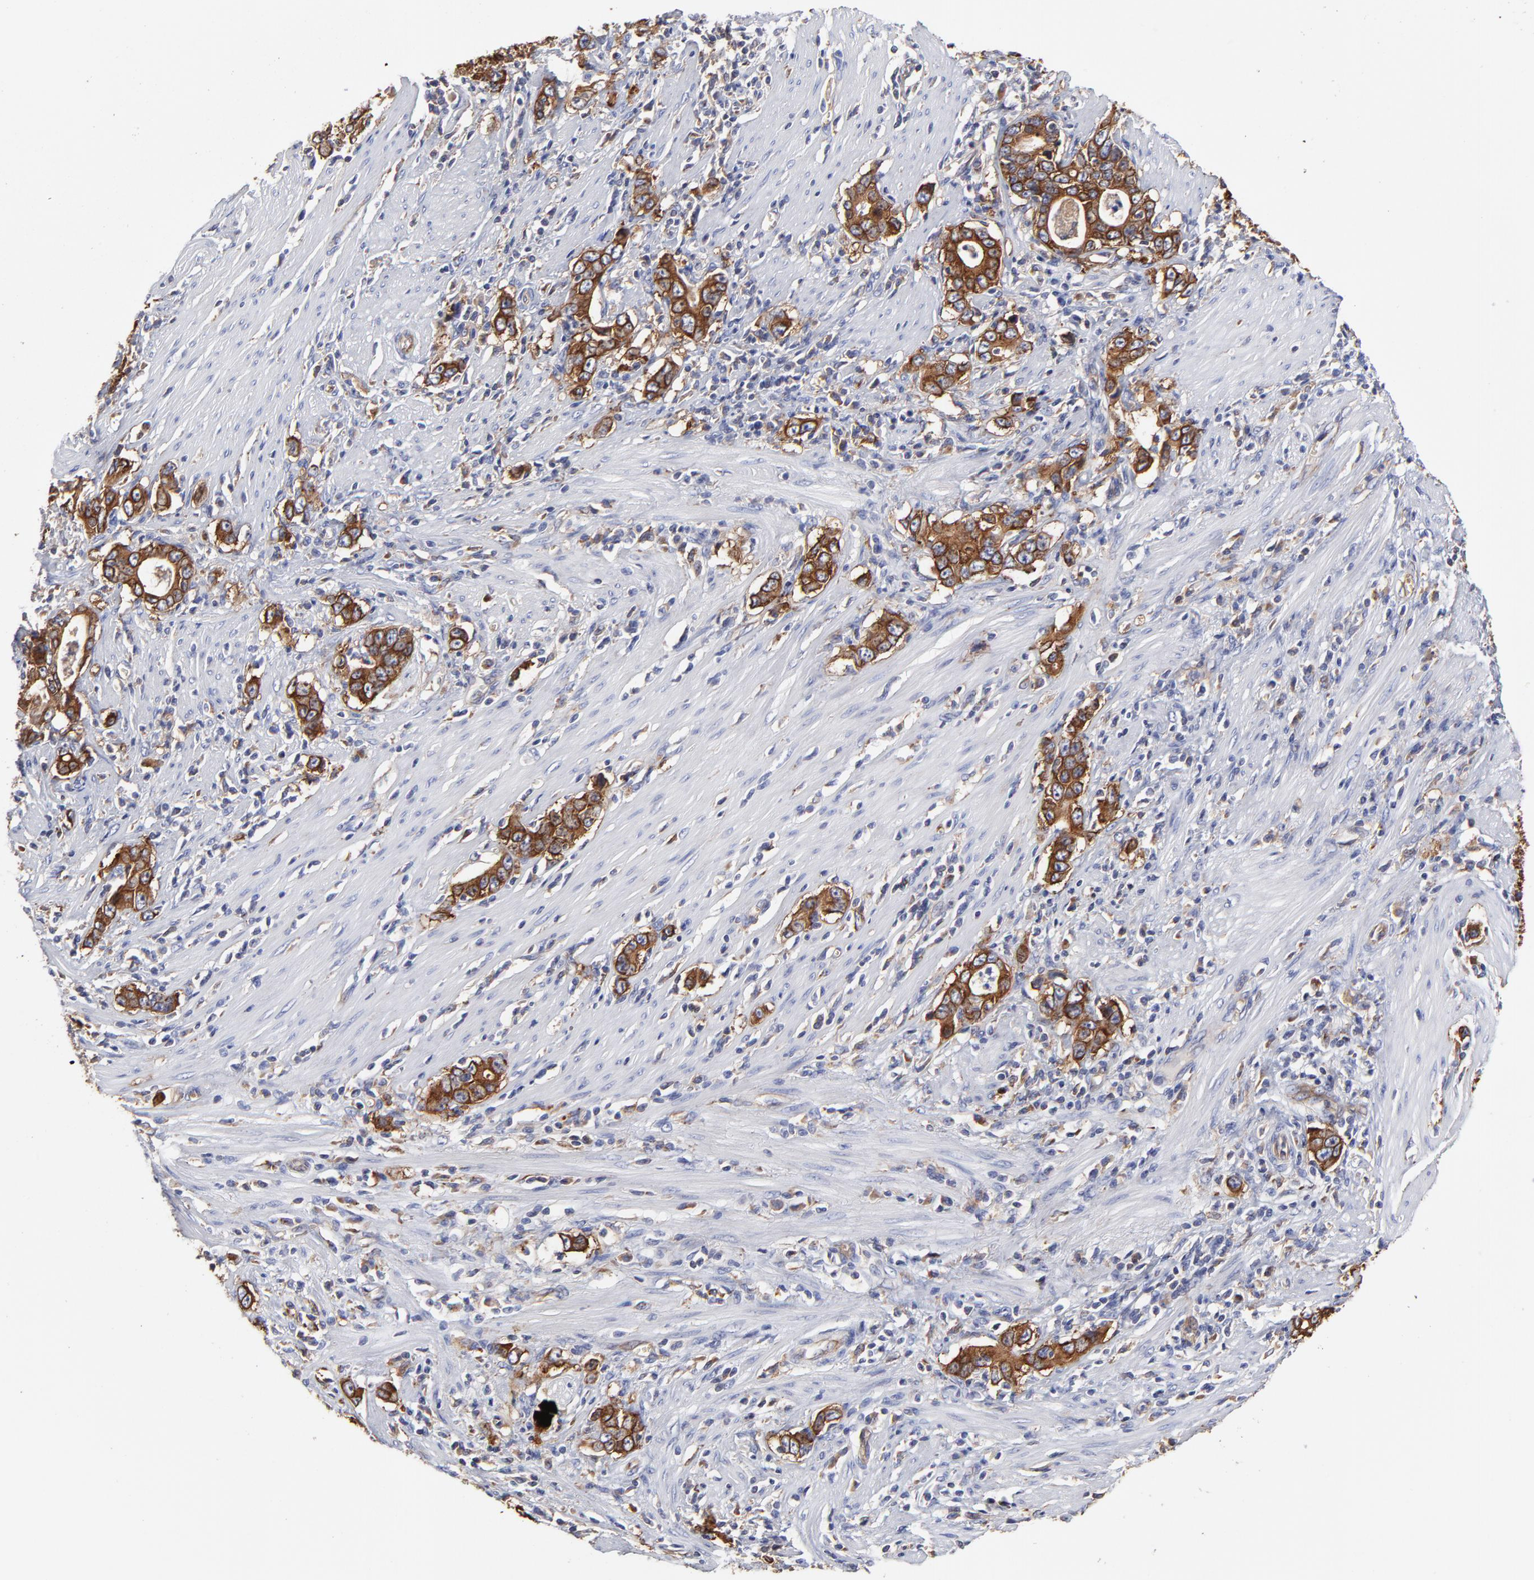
{"staining": {"intensity": "strong", "quantity": ">75%", "location": "cytoplasmic/membranous"}, "tissue": "stomach cancer", "cell_type": "Tumor cells", "image_type": "cancer", "snomed": [{"axis": "morphology", "description": "Adenocarcinoma, NOS"}, {"axis": "topography", "description": "Stomach, lower"}], "caption": "An image of human stomach cancer (adenocarcinoma) stained for a protein demonstrates strong cytoplasmic/membranous brown staining in tumor cells.", "gene": "CD2AP", "patient": {"sex": "female", "age": 72}}